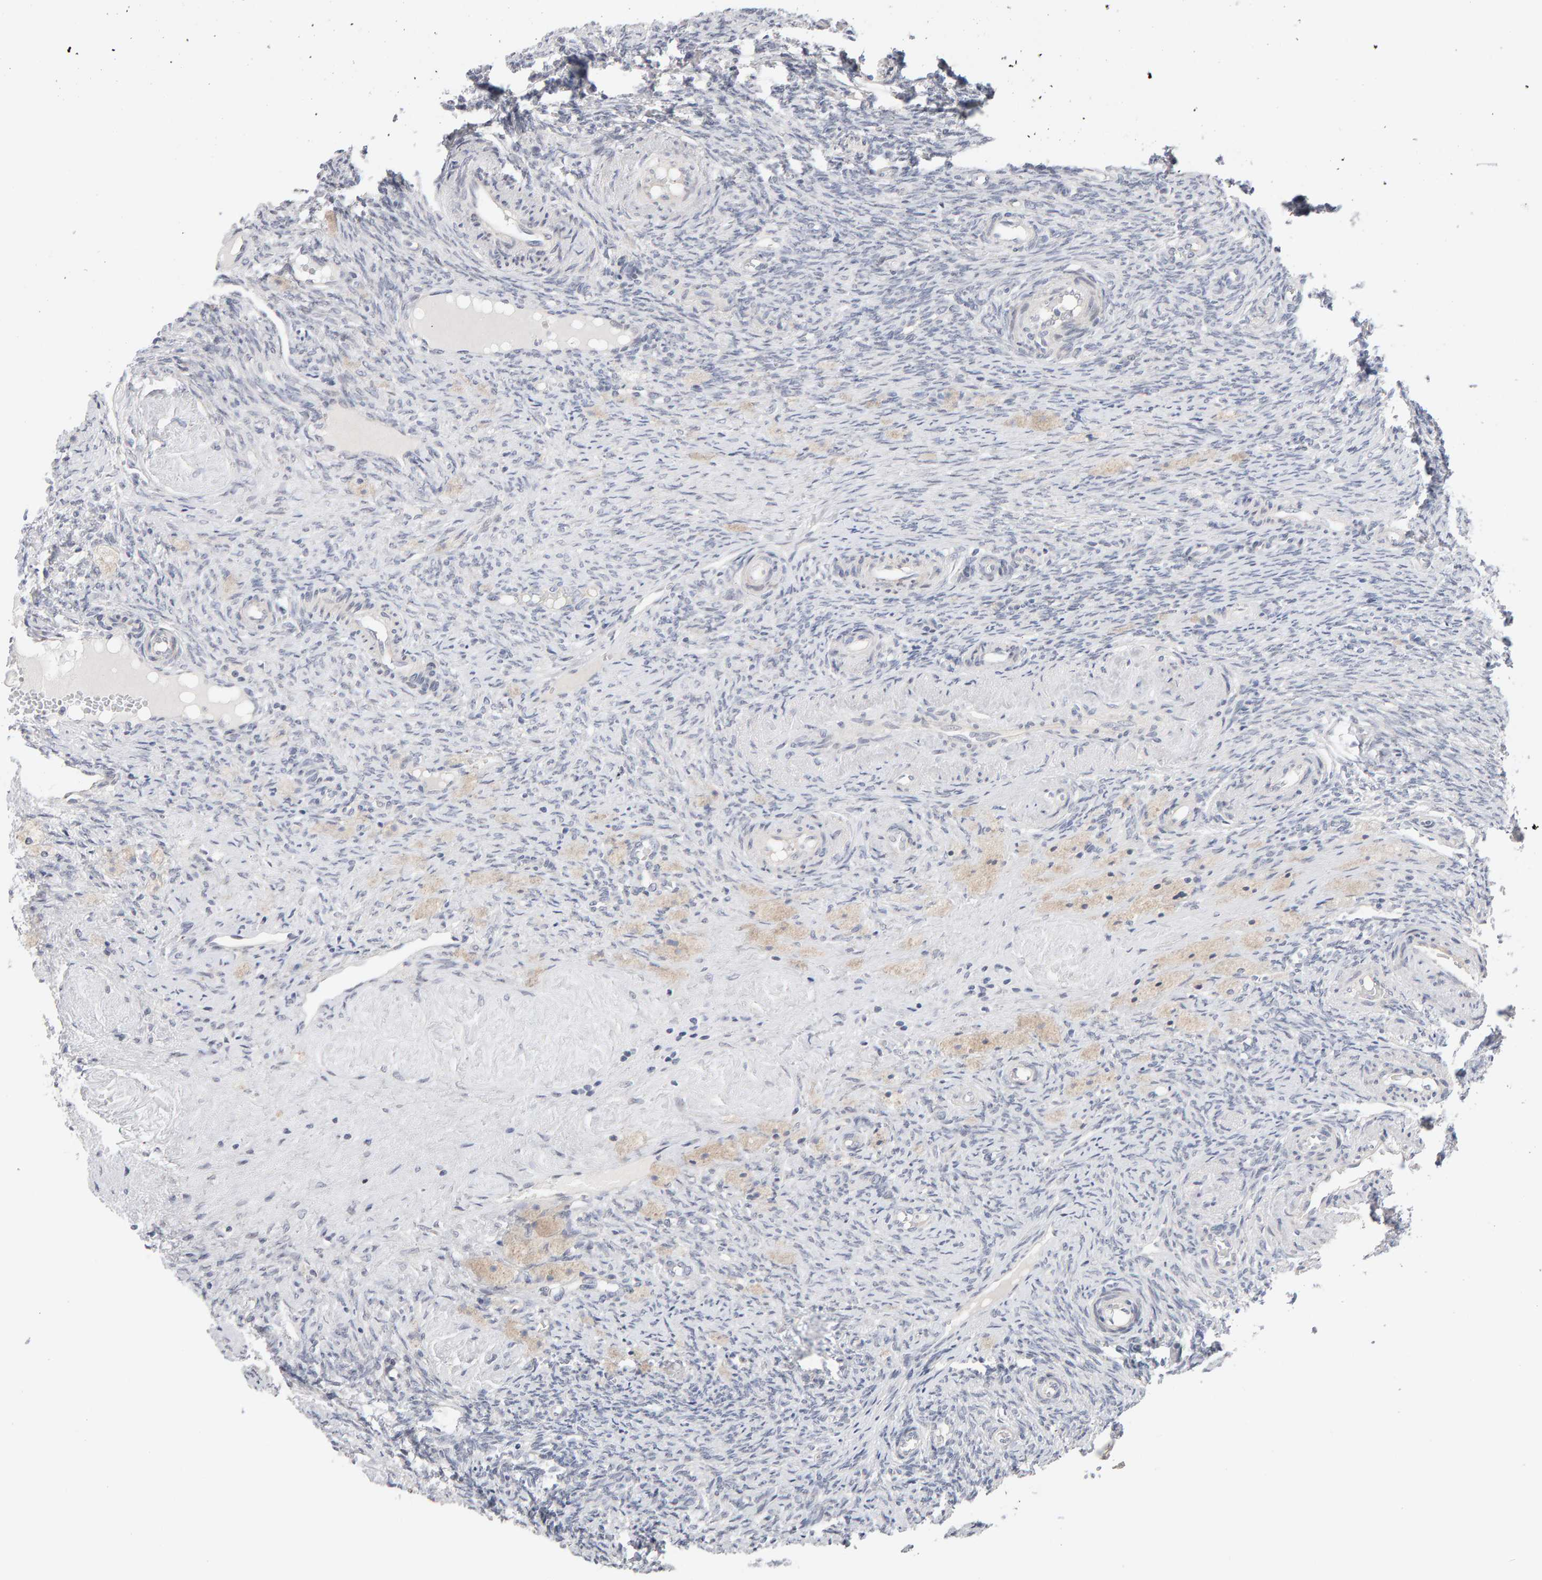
{"staining": {"intensity": "negative", "quantity": "none", "location": "none"}, "tissue": "ovary", "cell_type": "Ovarian stroma cells", "image_type": "normal", "snomed": [{"axis": "morphology", "description": "Normal tissue, NOS"}, {"axis": "topography", "description": "Ovary"}], "caption": "Immunohistochemistry (IHC) histopathology image of unremarkable ovary: human ovary stained with DAB reveals no significant protein expression in ovarian stroma cells.", "gene": "HNF4A", "patient": {"sex": "female", "age": 41}}